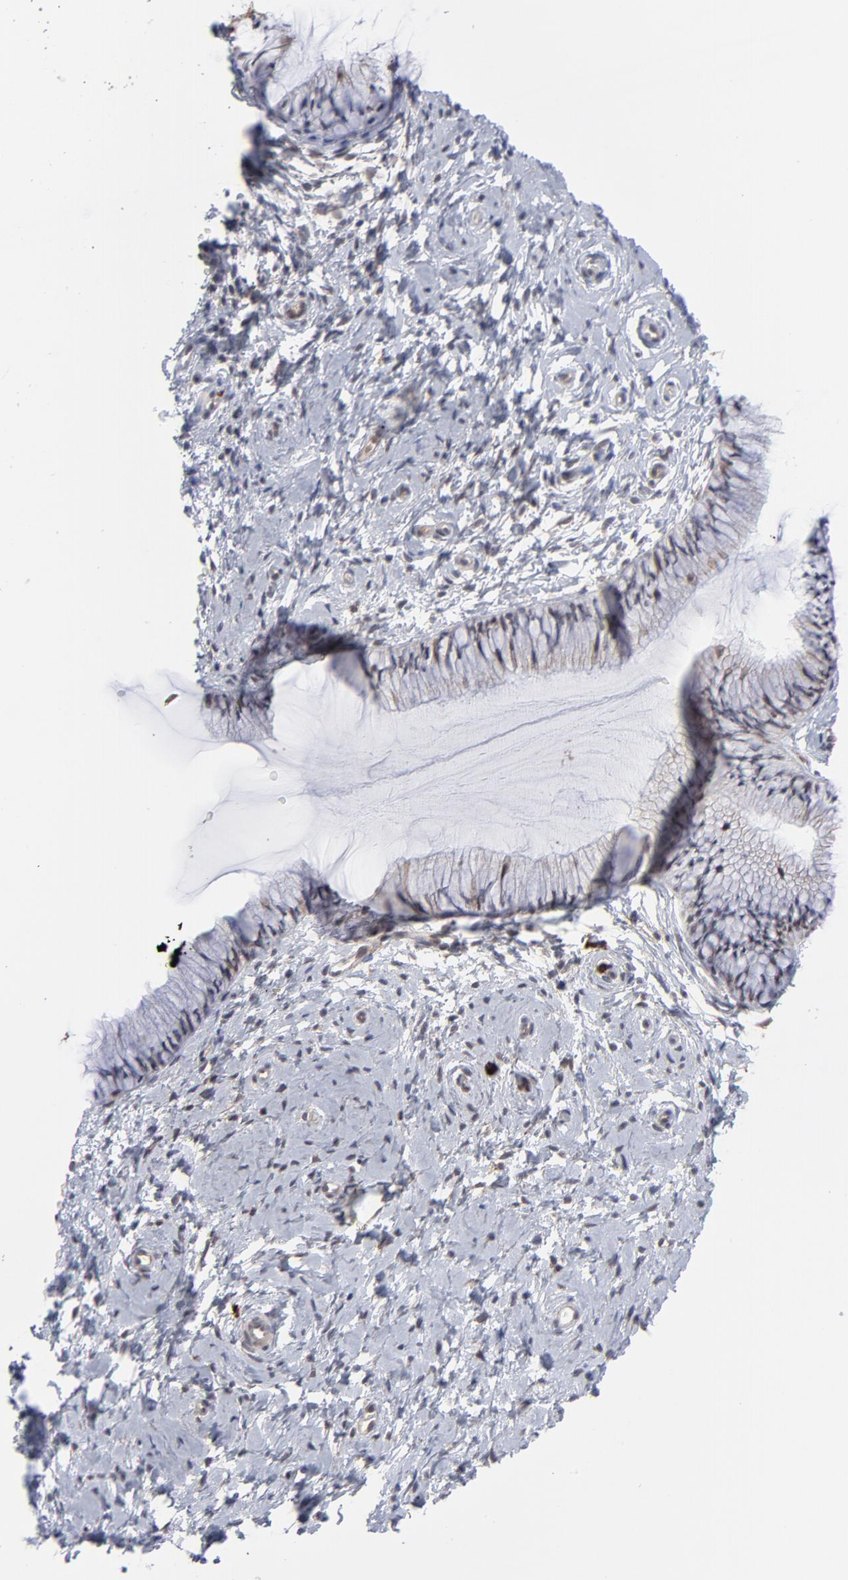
{"staining": {"intensity": "moderate", "quantity": ">75%", "location": "cytoplasmic/membranous,nuclear"}, "tissue": "cervix", "cell_type": "Glandular cells", "image_type": "normal", "snomed": [{"axis": "morphology", "description": "Normal tissue, NOS"}, {"axis": "topography", "description": "Cervix"}], "caption": "Glandular cells display medium levels of moderate cytoplasmic/membranous,nuclear staining in approximately >75% of cells in normal cervix. (brown staining indicates protein expression, while blue staining denotes nuclei).", "gene": "NBN", "patient": {"sex": "female", "age": 46}}